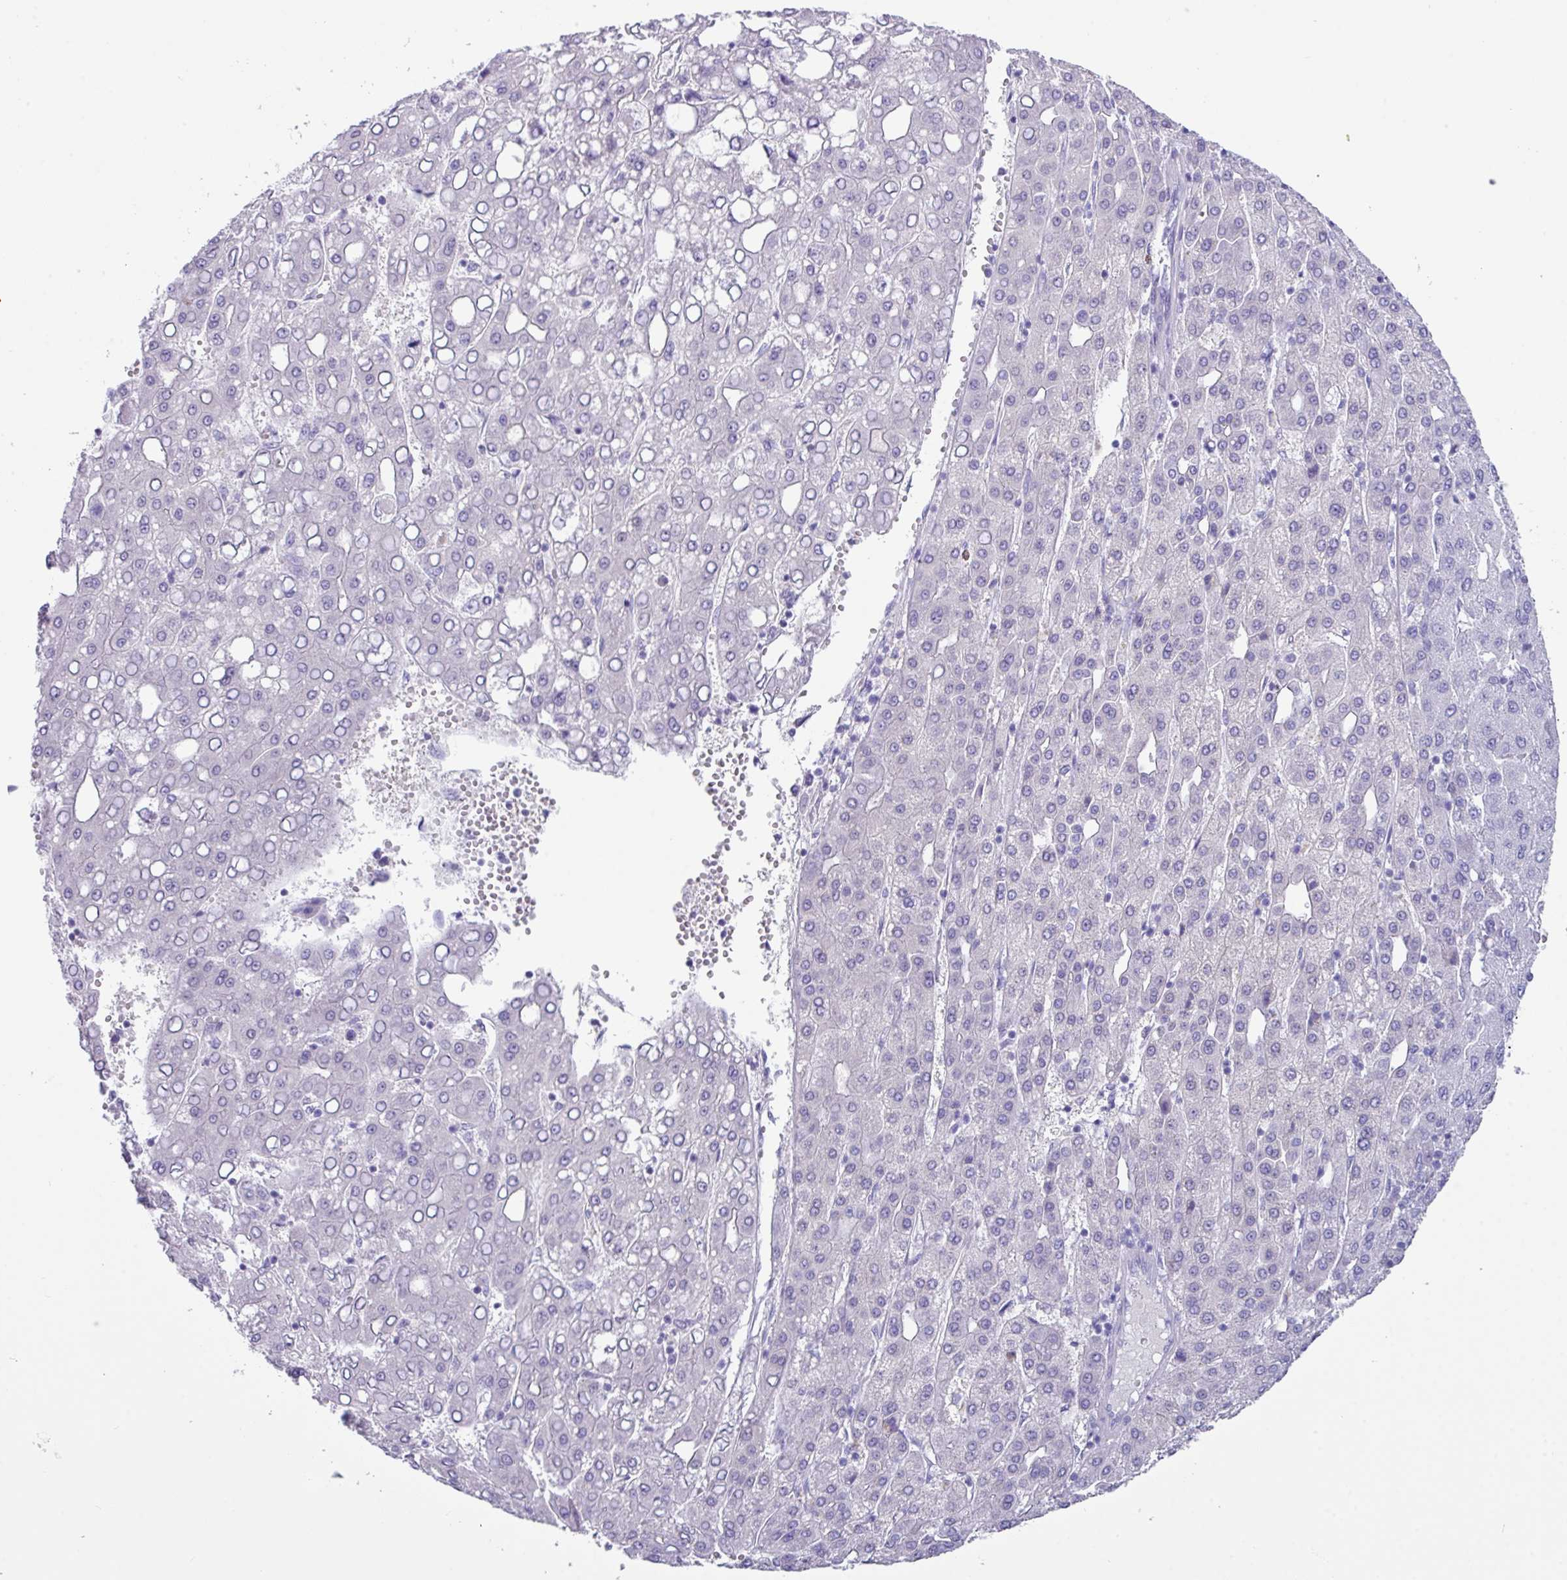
{"staining": {"intensity": "negative", "quantity": "none", "location": "none"}, "tissue": "liver cancer", "cell_type": "Tumor cells", "image_type": "cancer", "snomed": [{"axis": "morphology", "description": "Carcinoma, Hepatocellular, NOS"}, {"axis": "topography", "description": "Liver"}], "caption": "This photomicrograph is of liver cancer (hepatocellular carcinoma) stained with IHC to label a protein in brown with the nuclei are counter-stained blue. There is no expression in tumor cells.", "gene": "ZNF524", "patient": {"sex": "male", "age": 65}}